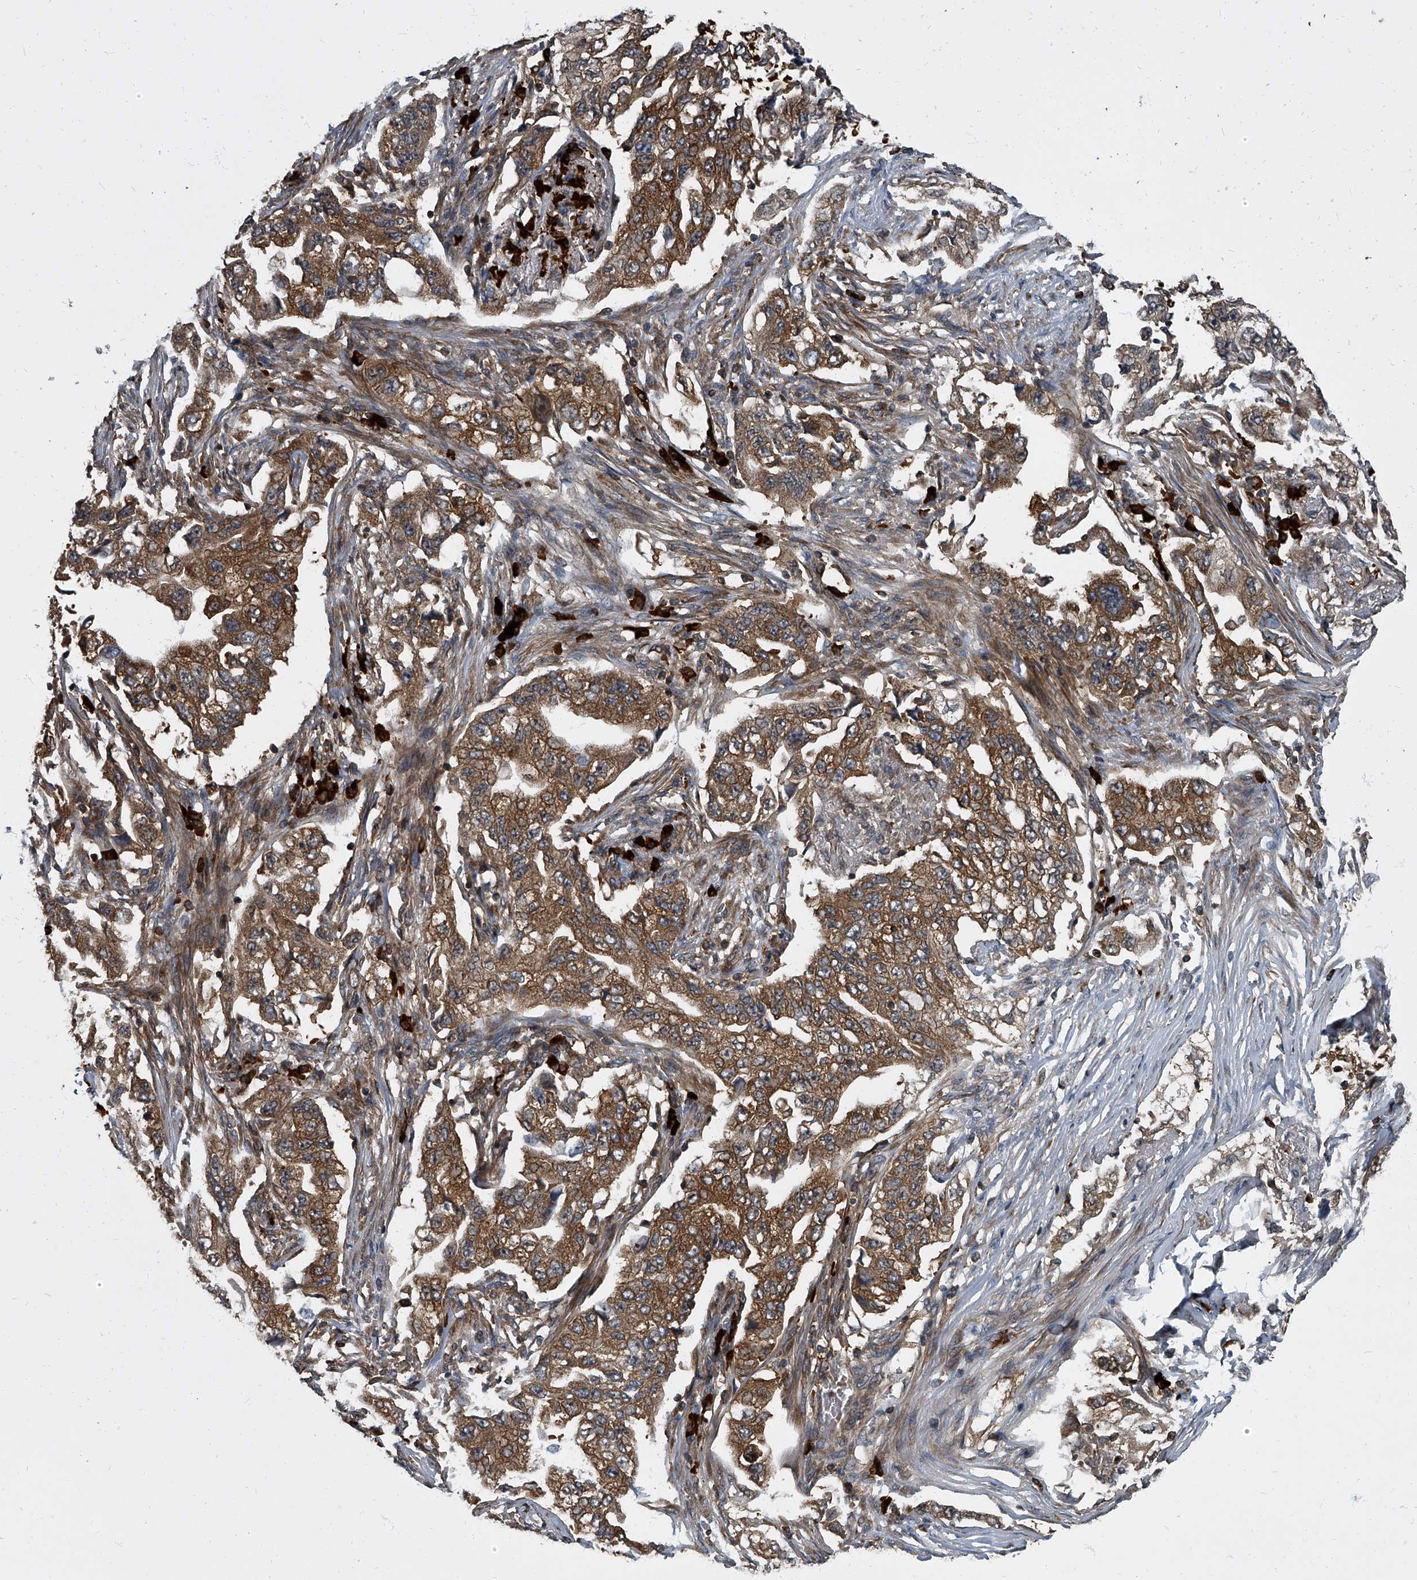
{"staining": {"intensity": "moderate", "quantity": ">75%", "location": "cytoplasmic/membranous"}, "tissue": "lung cancer", "cell_type": "Tumor cells", "image_type": "cancer", "snomed": [{"axis": "morphology", "description": "Adenocarcinoma, NOS"}, {"axis": "topography", "description": "Lung"}], "caption": "There is medium levels of moderate cytoplasmic/membranous staining in tumor cells of lung cancer (adenocarcinoma), as demonstrated by immunohistochemical staining (brown color).", "gene": "CDV3", "patient": {"sex": "female", "age": 51}}